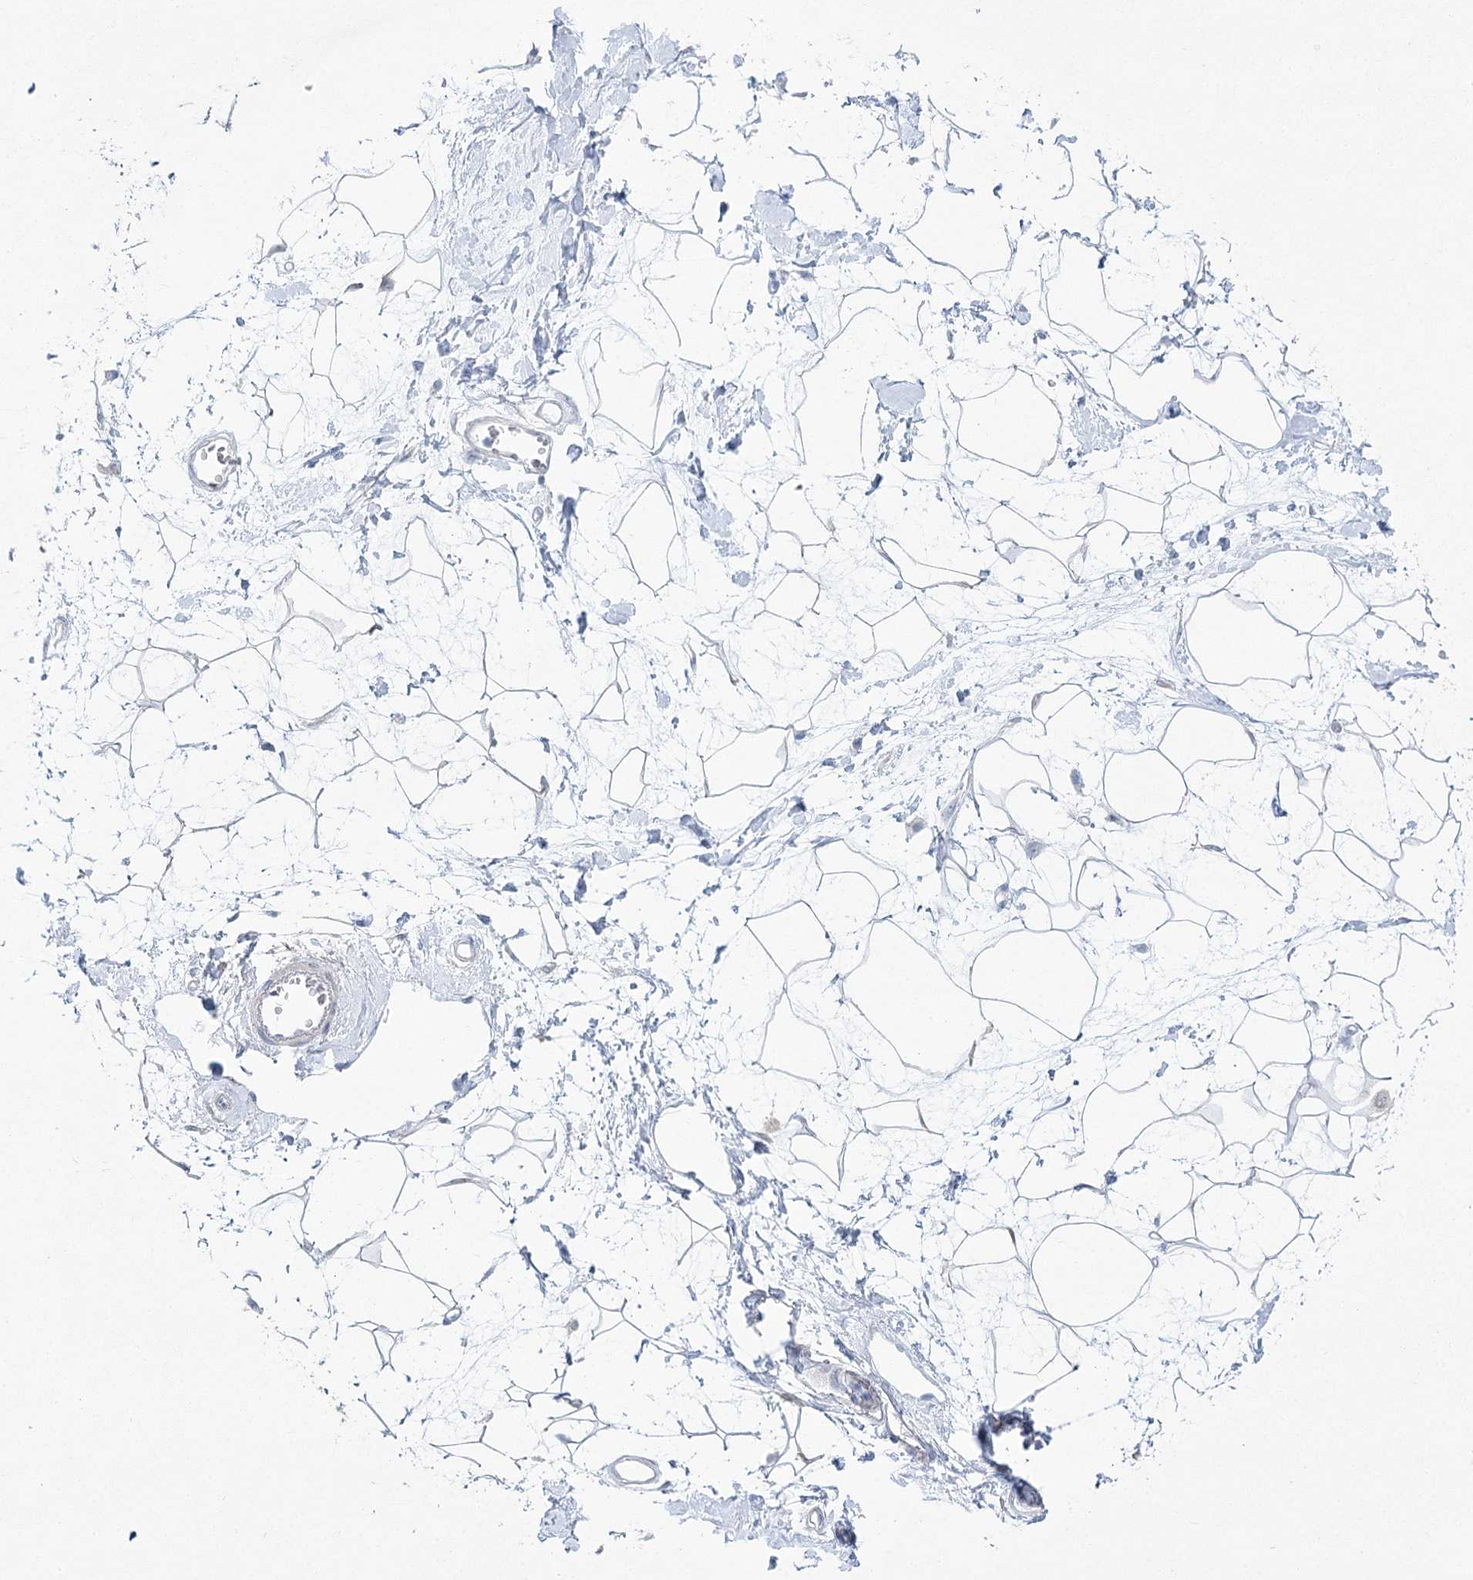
{"staining": {"intensity": "negative", "quantity": "none", "location": "none"}, "tissue": "breast", "cell_type": "Adipocytes", "image_type": "normal", "snomed": [{"axis": "morphology", "description": "Normal tissue, NOS"}, {"axis": "topography", "description": "Breast"}], "caption": "Immunohistochemical staining of unremarkable breast shows no significant positivity in adipocytes. (DAB immunohistochemistry with hematoxylin counter stain).", "gene": "CCDC88A", "patient": {"sex": "female", "age": 45}}